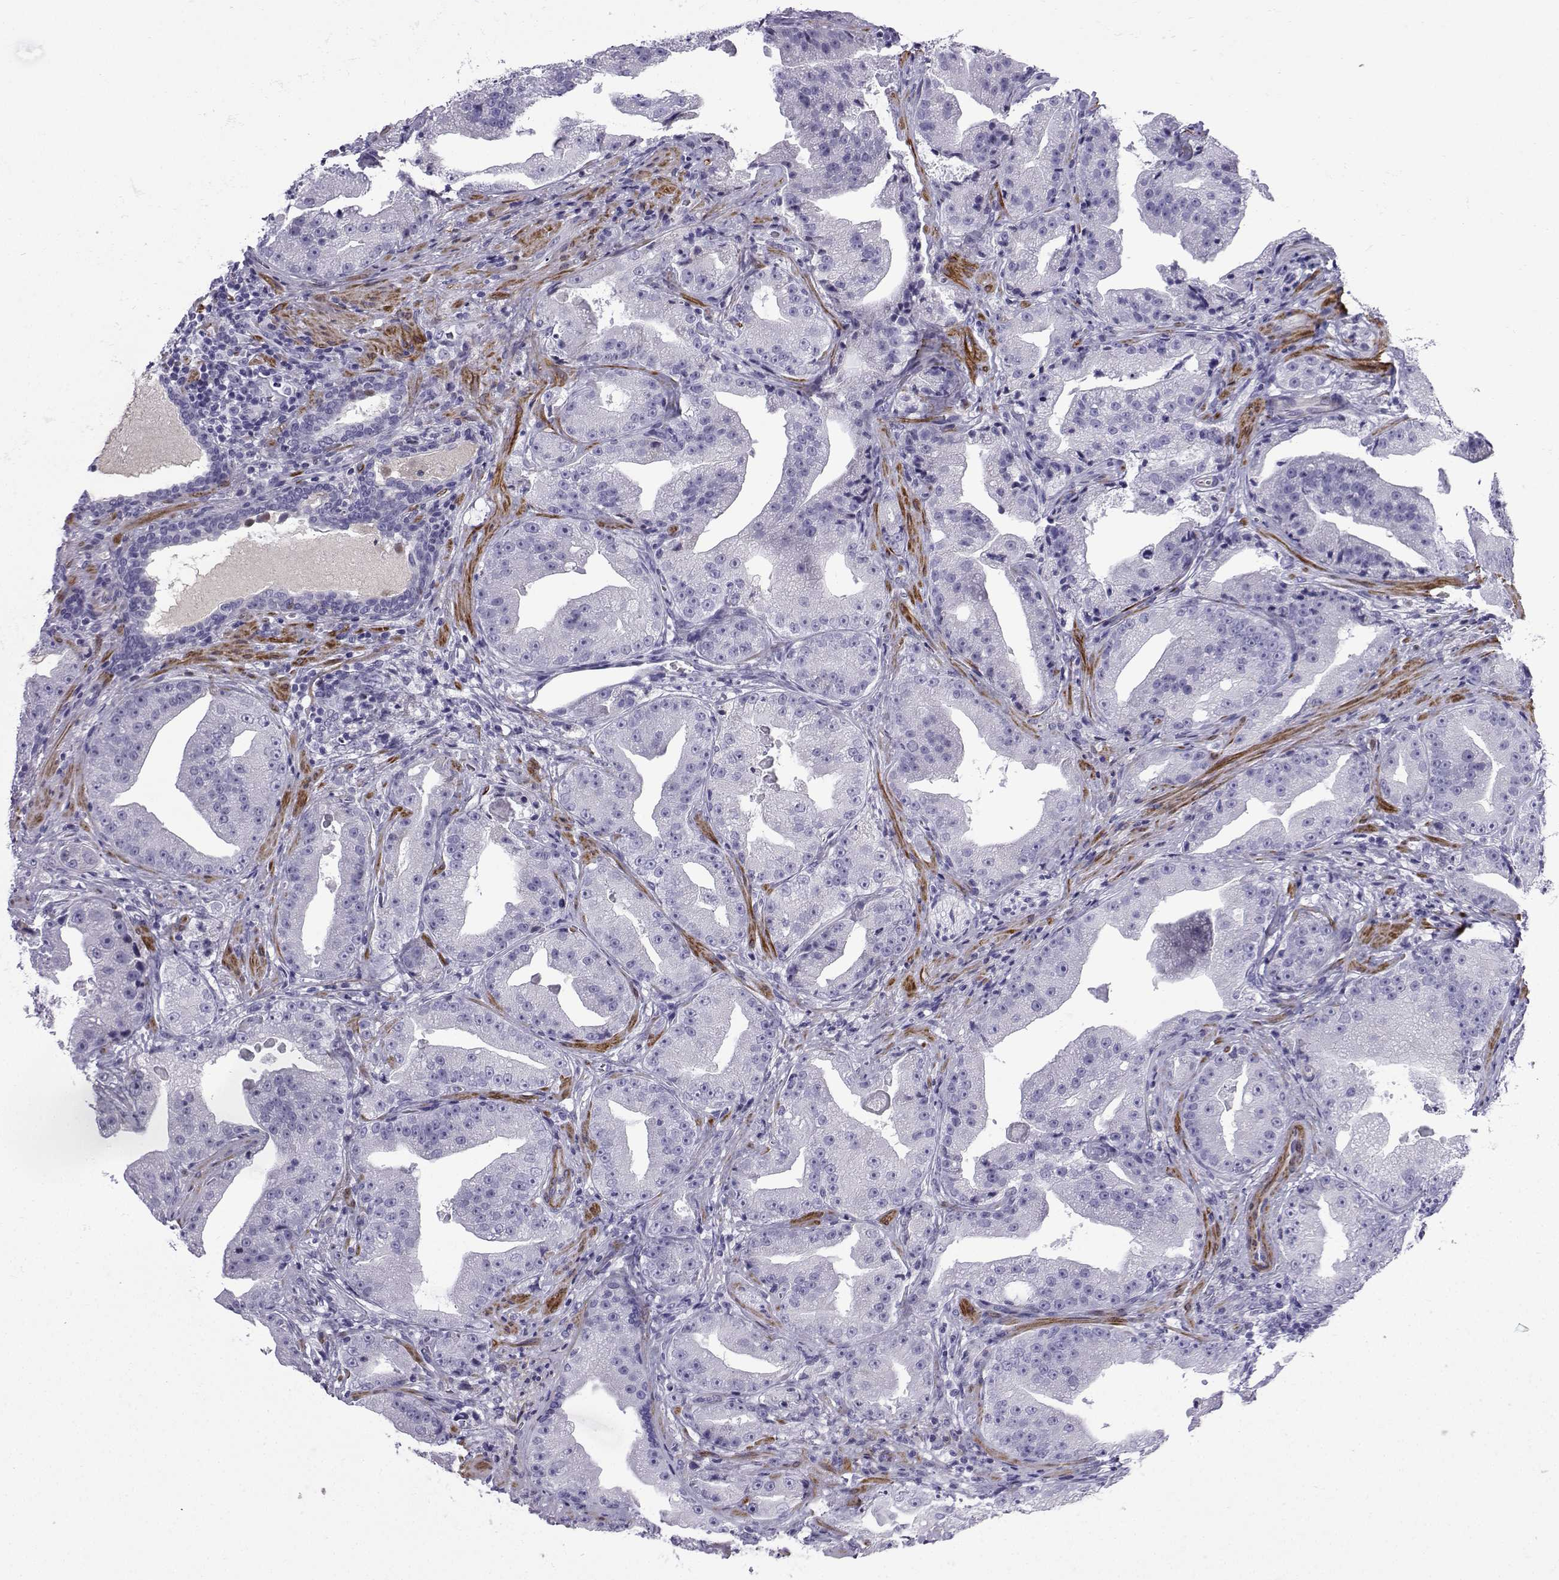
{"staining": {"intensity": "negative", "quantity": "none", "location": "none"}, "tissue": "prostate cancer", "cell_type": "Tumor cells", "image_type": "cancer", "snomed": [{"axis": "morphology", "description": "Adenocarcinoma, Low grade"}, {"axis": "topography", "description": "Prostate"}], "caption": "The photomicrograph displays no staining of tumor cells in prostate cancer (adenocarcinoma (low-grade)).", "gene": "KCNF1", "patient": {"sex": "male", "age": 62}}